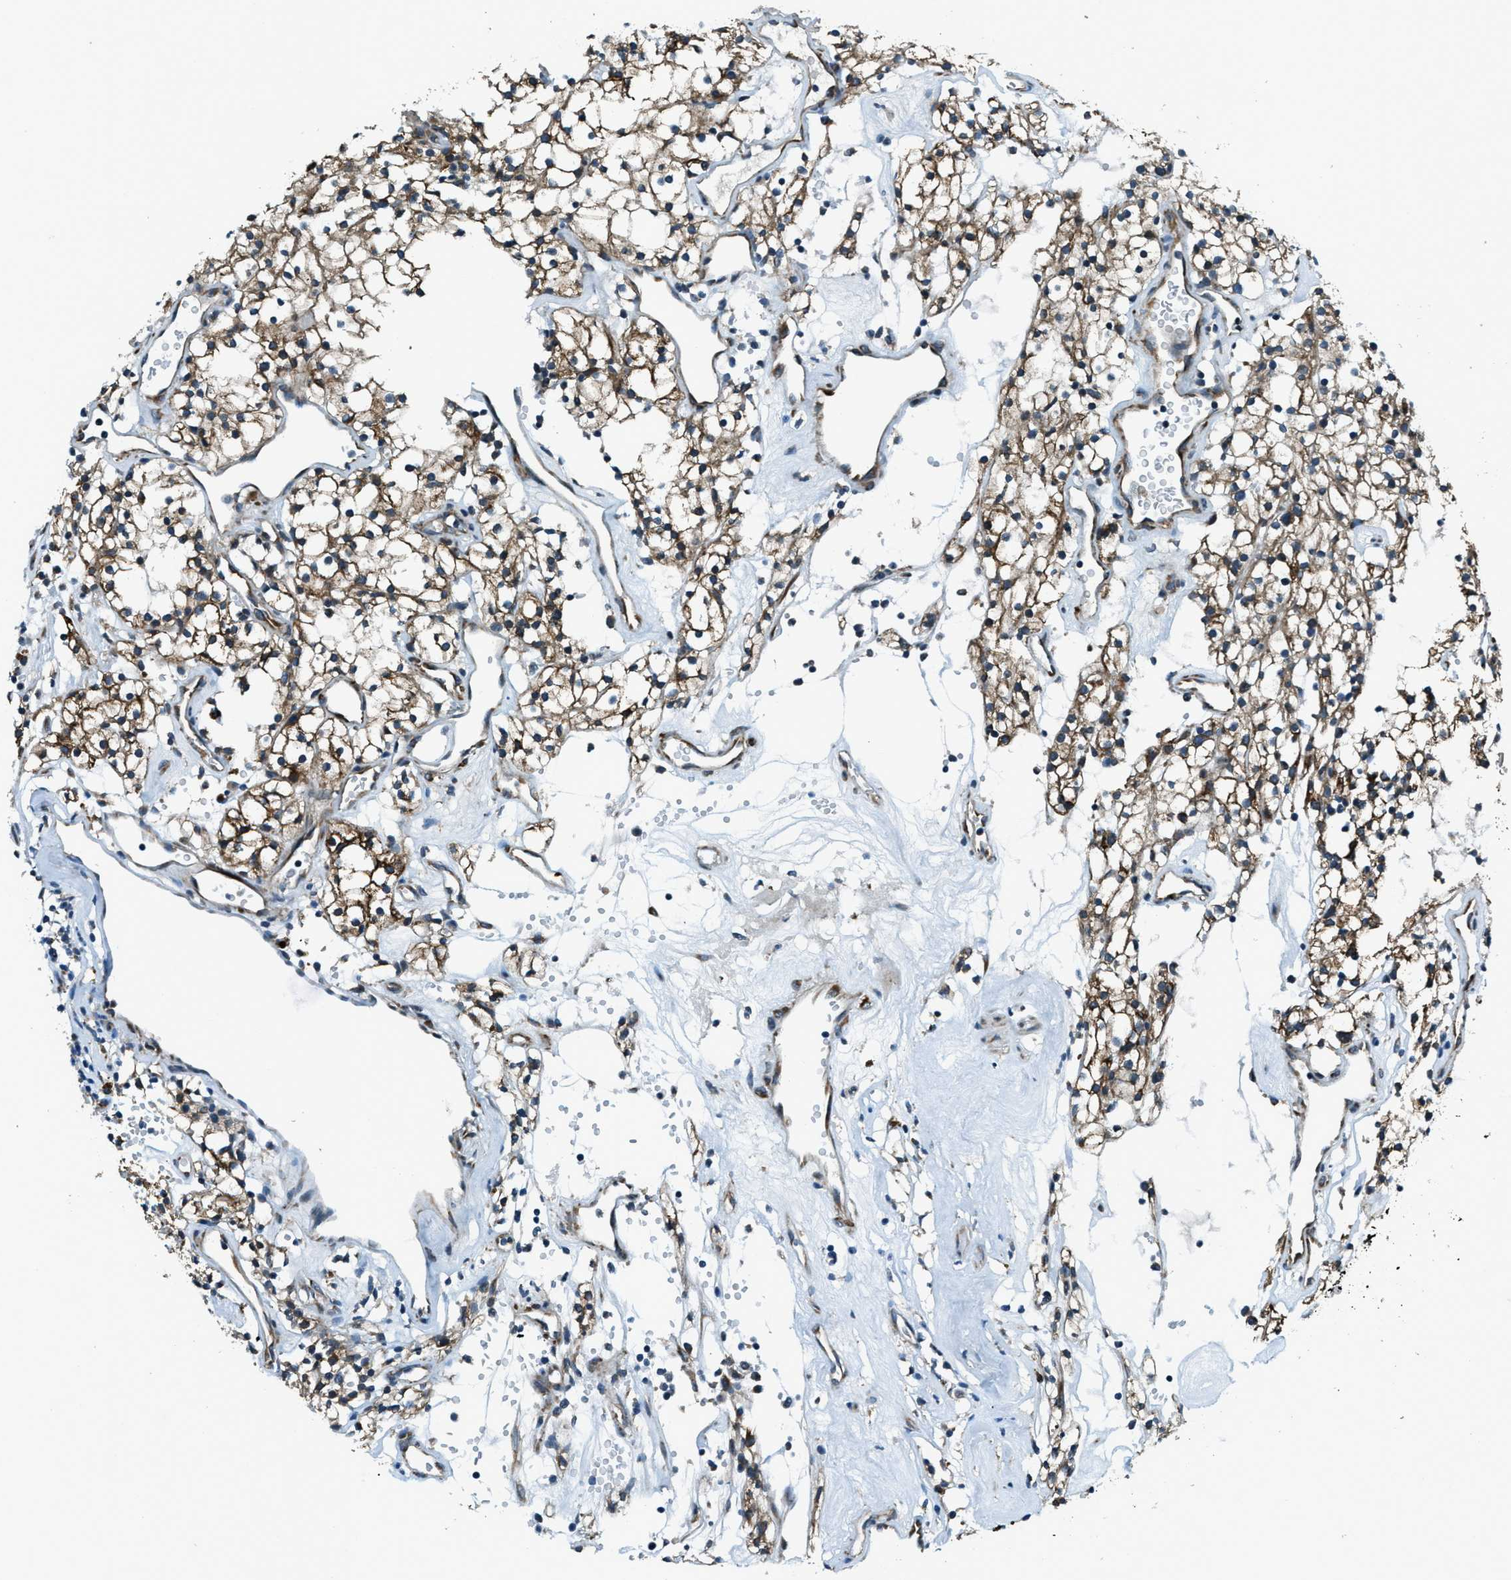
{"staining": {"intensity": "moderate", "quantity": ">75%", "location": "cytoplasmic/membranous"}, "tissue": "renal cancer", "cell_type": "Tumor cells", "image_type": "cancer", "snomed": [{"axis": "morphology", "description": "Adenocarcinoma, NOS"}, {"axis": "topography", "description": "Kidney"}], "caption": "Human renal cancer (adenocarcinoma) stained for a protein (brown) shows moderate cytoplasmic/membranous positive staining in approximately >75% of tumor cells.", "gene": "GINM1", "patient": {"sex": "male", "age": 59}}